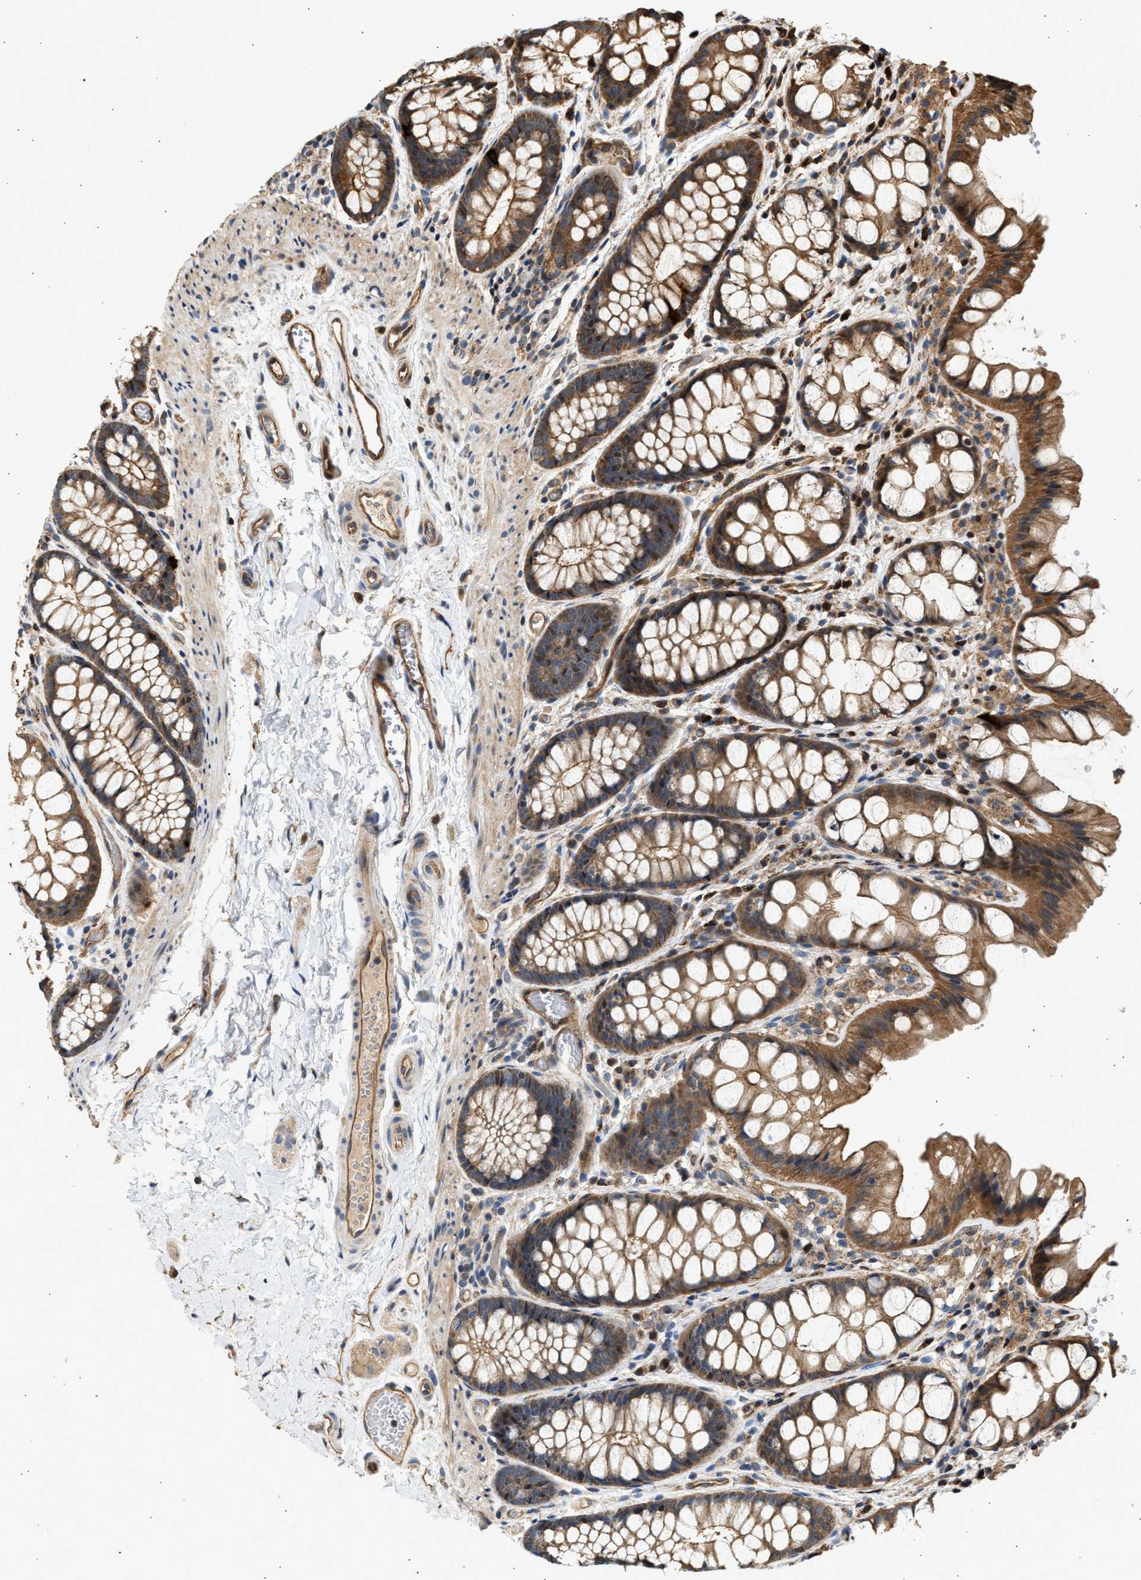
{"staining": {"intensity": "strong", "quantity": ">75%", "location": "cytoplasmic/membranous"}, "tissue": "colon", "cell_type": "Endothelial cells", "image_type": "normal", "snomed": [{"axis": "morphology", "description": "Normal tissue, NOS"}, {"axis": "topography", "description": "Colon"}], "caption": "The immunohistochemical stain labels strong cytoplasmic/membranous staining in endothelial cells of normal colon. (Brightfield microscopy of DAB IHC at high magnification).", "gene": "DUSP14", "patient": {"sex": "male", "age": 47}}